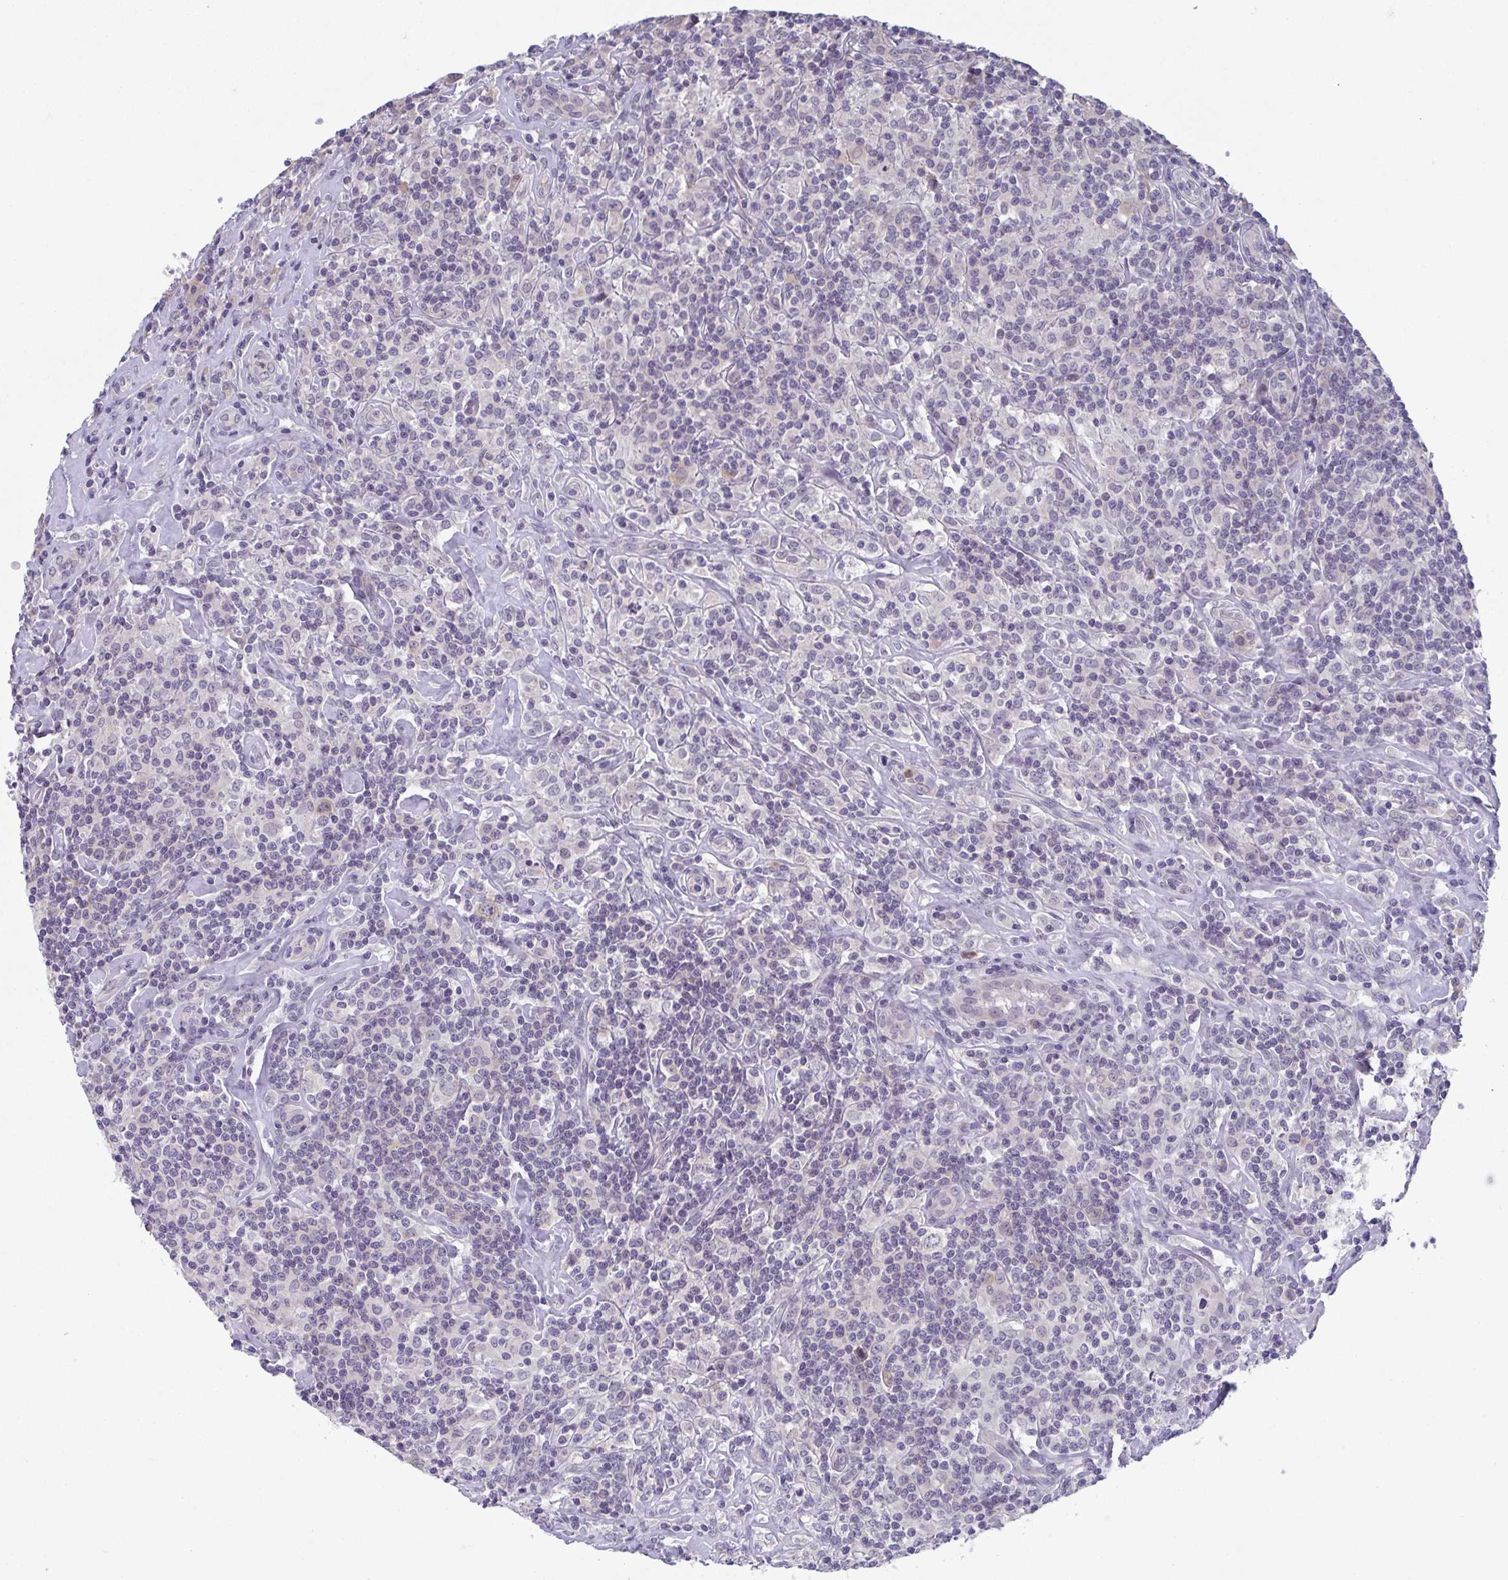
{"staining": {"intensity": "negative", "quantity": "none", "location": "none"}, "tissue": "lymphoma", "cell_type": "Tumor cells", "image_type": "cancer", "snomed": [{"axis": "morphology", "description": "Hodgkin's disease, NOS"}, {"axis": "morphology", "description": "Hodgkin's lymphoma, nodular sclerosis"}, {"axis": "topography", "description": "Lymph node"}], "caption": "DAB (3,3'-diaminobenzidine) immunohistochemical staining of human Hodgkin's lymphoma, nodular sclerosis reveals no significant staining in tumor cells.", "gene": "RIOK1", "patient": {"sex": "female", "age": 10}}